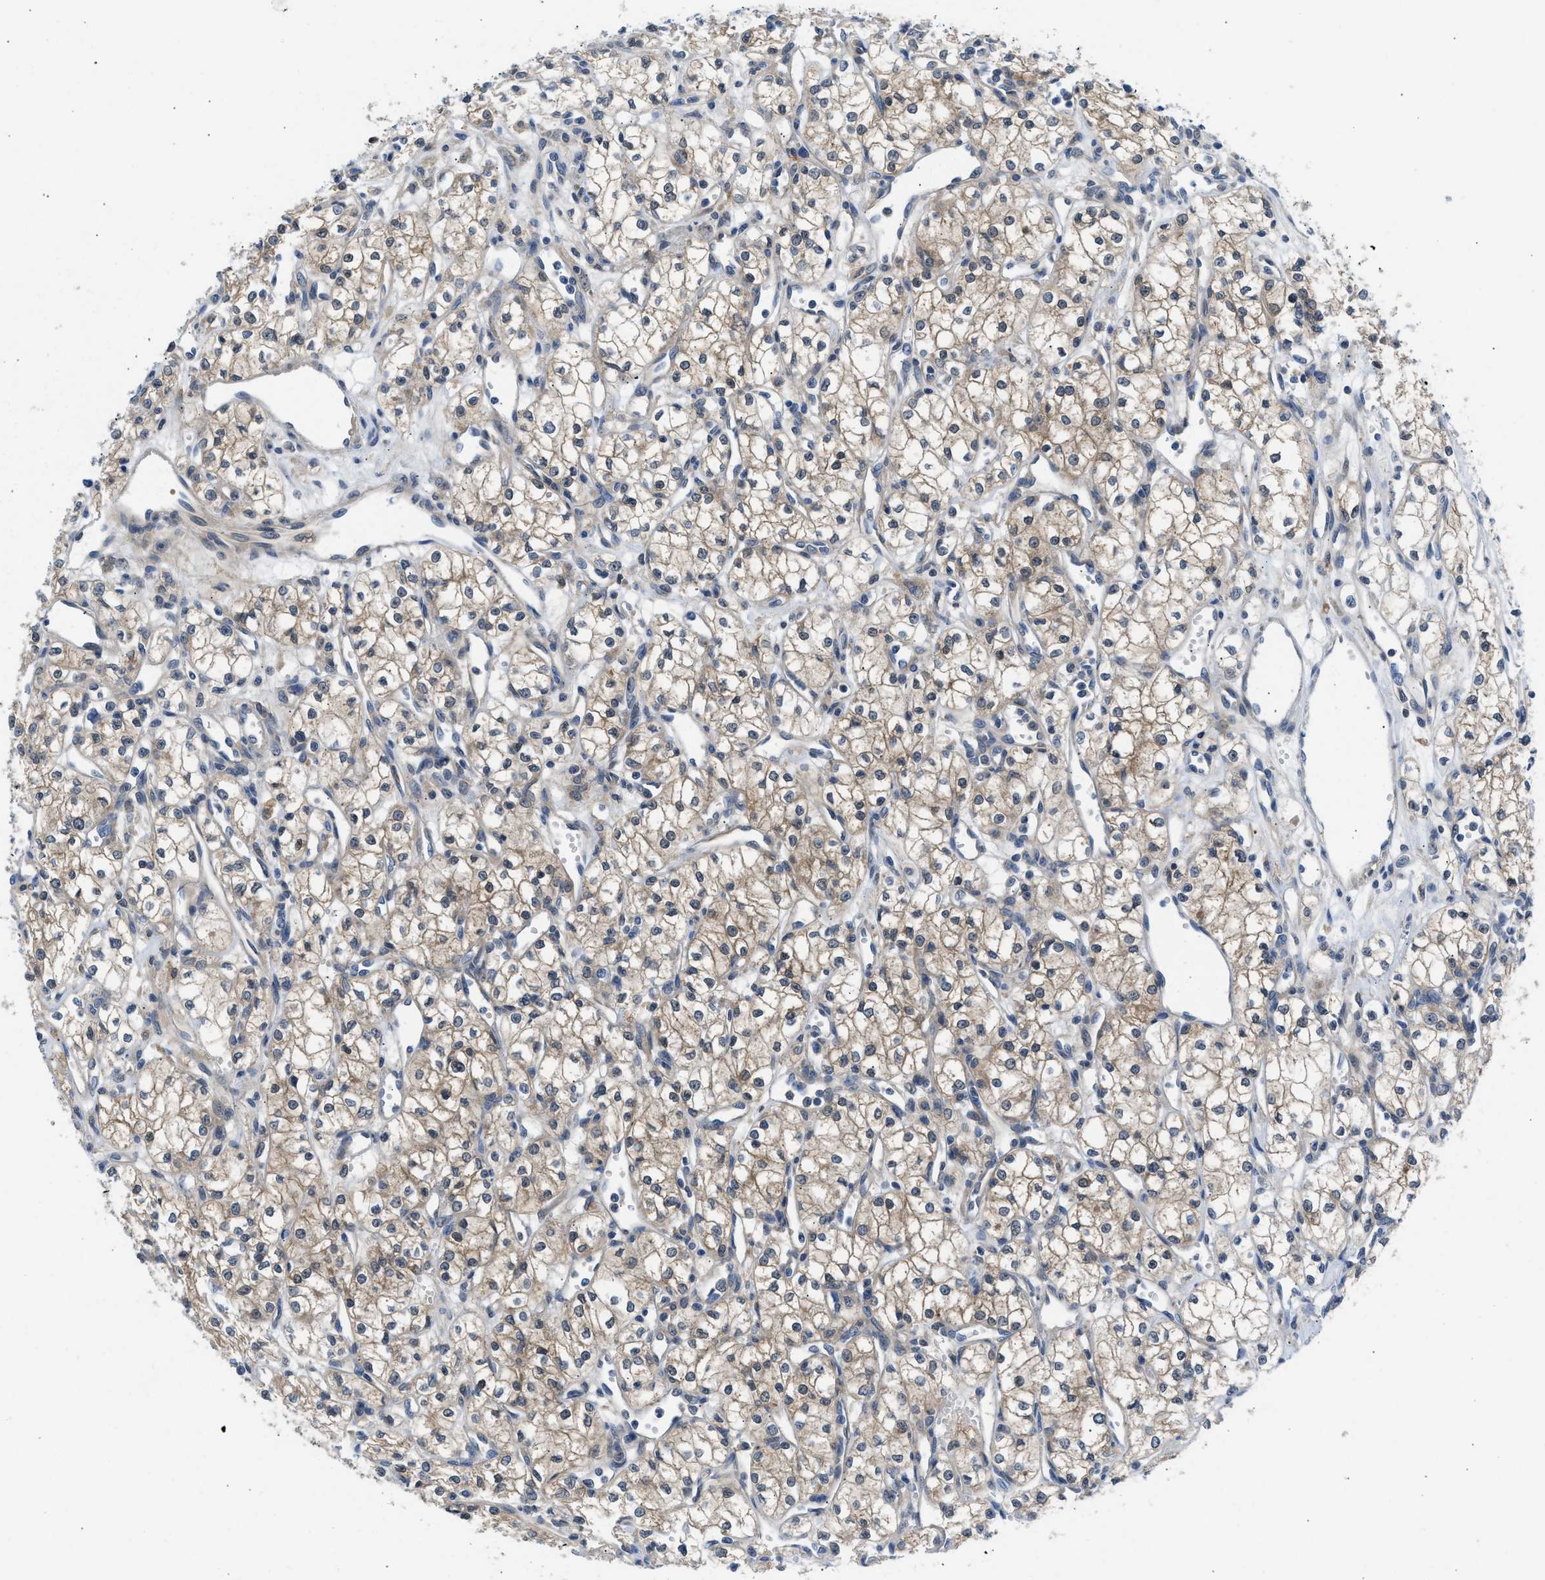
{"staining": {"intensity": "weak", "quantity": ">75%", "location": "cytoplasmic/membranous"}, "tissue": "renal cancer", "cell_type": "Tumor cells", "image_type": "cancer", "snomed": [{"axis": "morphology", "description": "Adenocarcinoma, NOS"}, {"axis": "topography", "description": "Kidney"}], "caption": "A high-resolution image shows IHC staining of renal adenocarcinoma, which demonstrates weak cytoplasmic/membranous expression in about >75% of tumor cells.", "gene": "CBR1", "patient": {"sex": "male", "age": 59}}